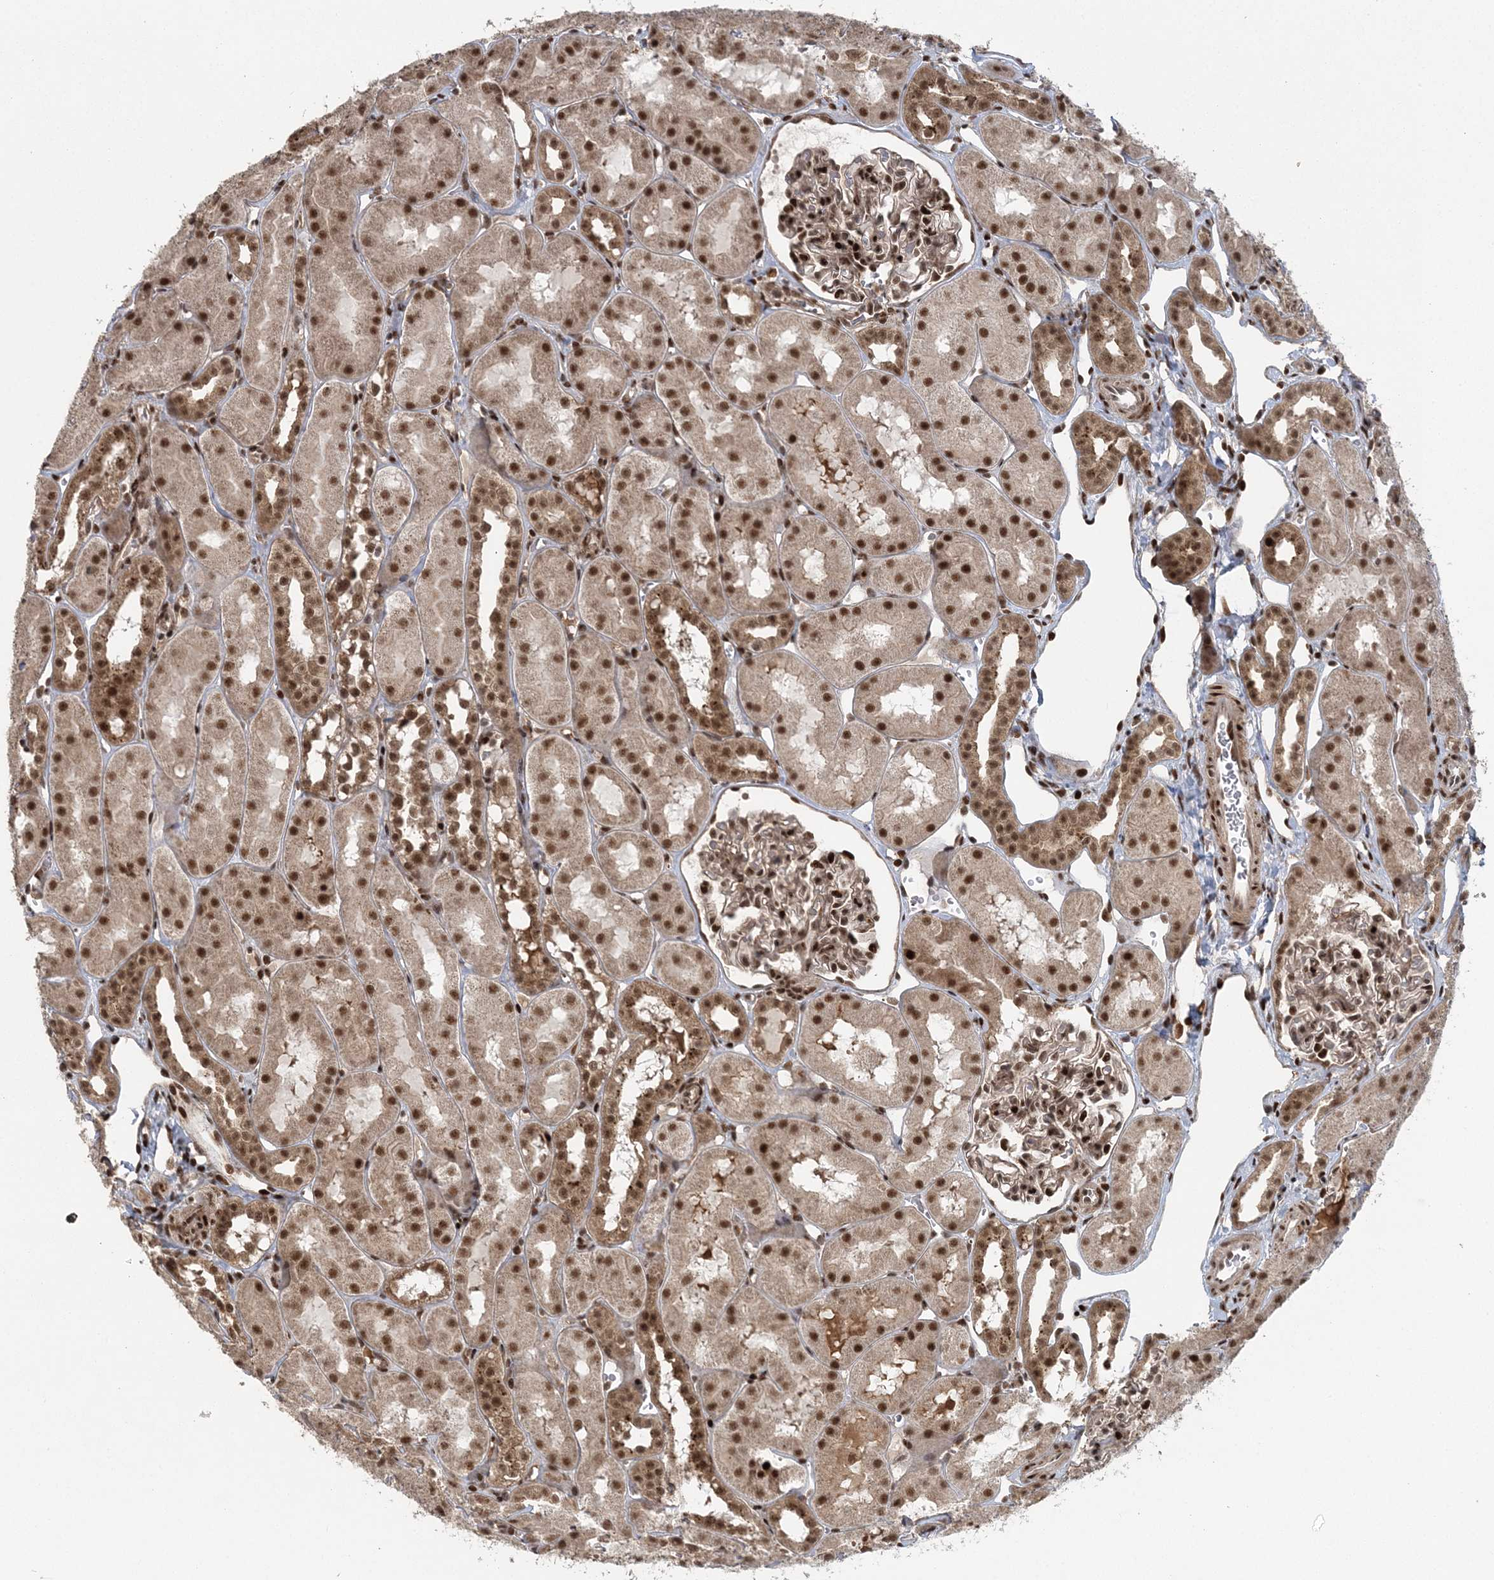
{"staining": {"intensity": "strong", "quantity": ">75%", "location": "cytoplasmic/membranous,nuclear"}, "tissue": "kidney", "cell_type": "Cells in glomeruli", "image_type": "normal", "snomed": [{"axis": "morphology", "description": "Normal tissue, NOS"}, {"axis": "topography", "description": "Kidney"}, {"axis": "topography", "description": "Urinary bladder"}], "caption": "A high-resolution histopathology image shows immunohistochemistry (IHC) staining of unremarkable kidney, which exhibits strong cytoplasmic/membranous,nuclear staining in about >75% of cells in glomeruli.", "gene": "CWC22", "patient": {"sex": "male", "age": 16}}